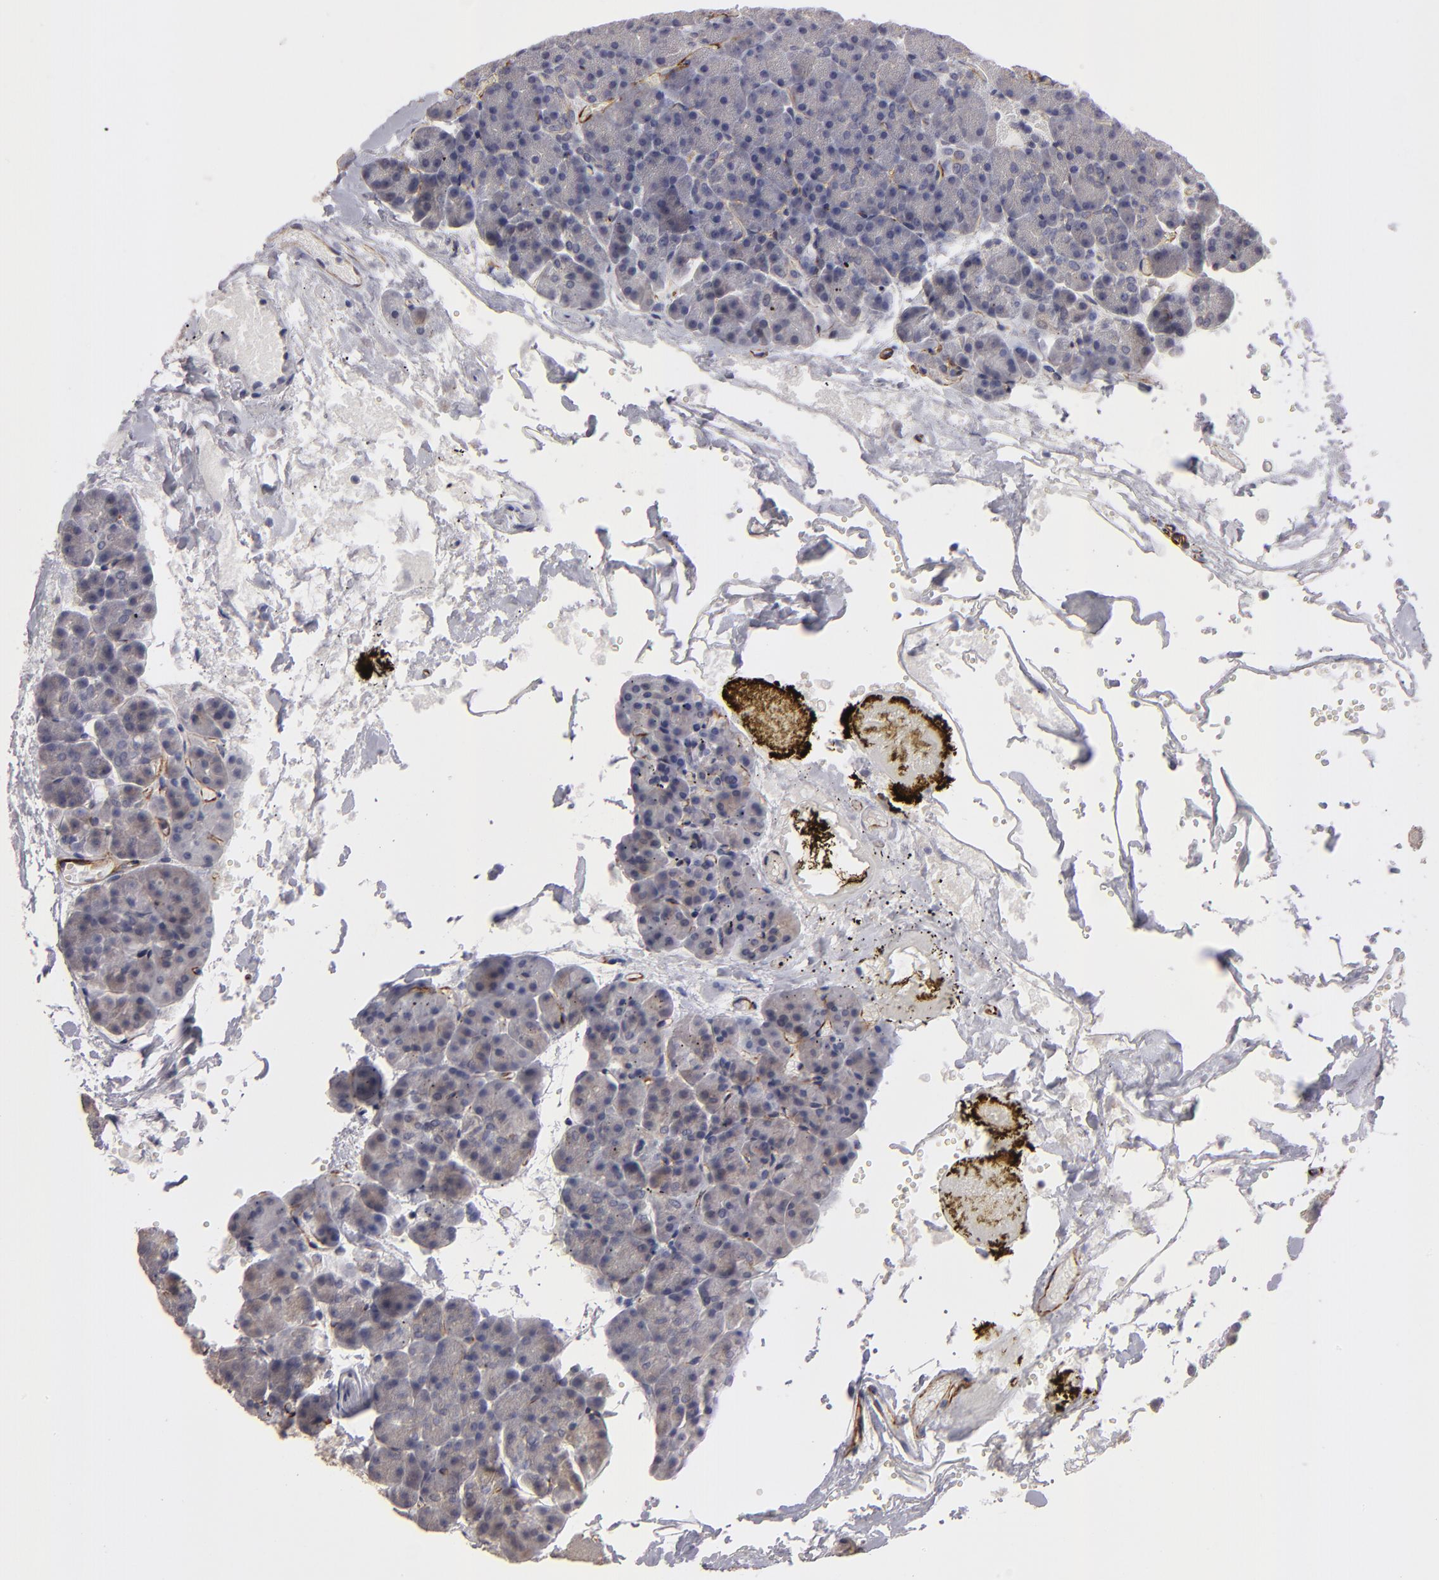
{"staining": {"intensity": "weak", "quantity": ">75%", "location": "cytoplasmic/membranous"}, "tissue": "carcinoid", "cell_type": "Tumor cells", "image_type": "cancer", "snomed": [{"axis": "morphology", "description": "Normal tissue, NOS"}, {"axis": "morphology", "description": "Carcinoid, malignant, NOS"}, {"axis": "topography", "description": "Pancreas"}], "caption": "Immunohistochemistry staining of carcinoid, which reveals low levels of weak cytoplasmic/membranous staining in about >75% of tumor cells indicating weak cytoplasmic/membranous protein expression. The staining was performed using DAB (brown) for protein detection and nuclei were counterstained in hematoxylin (blue).", "gene": "ZNF175", "patient": {"sex": "female", "age": 35}}